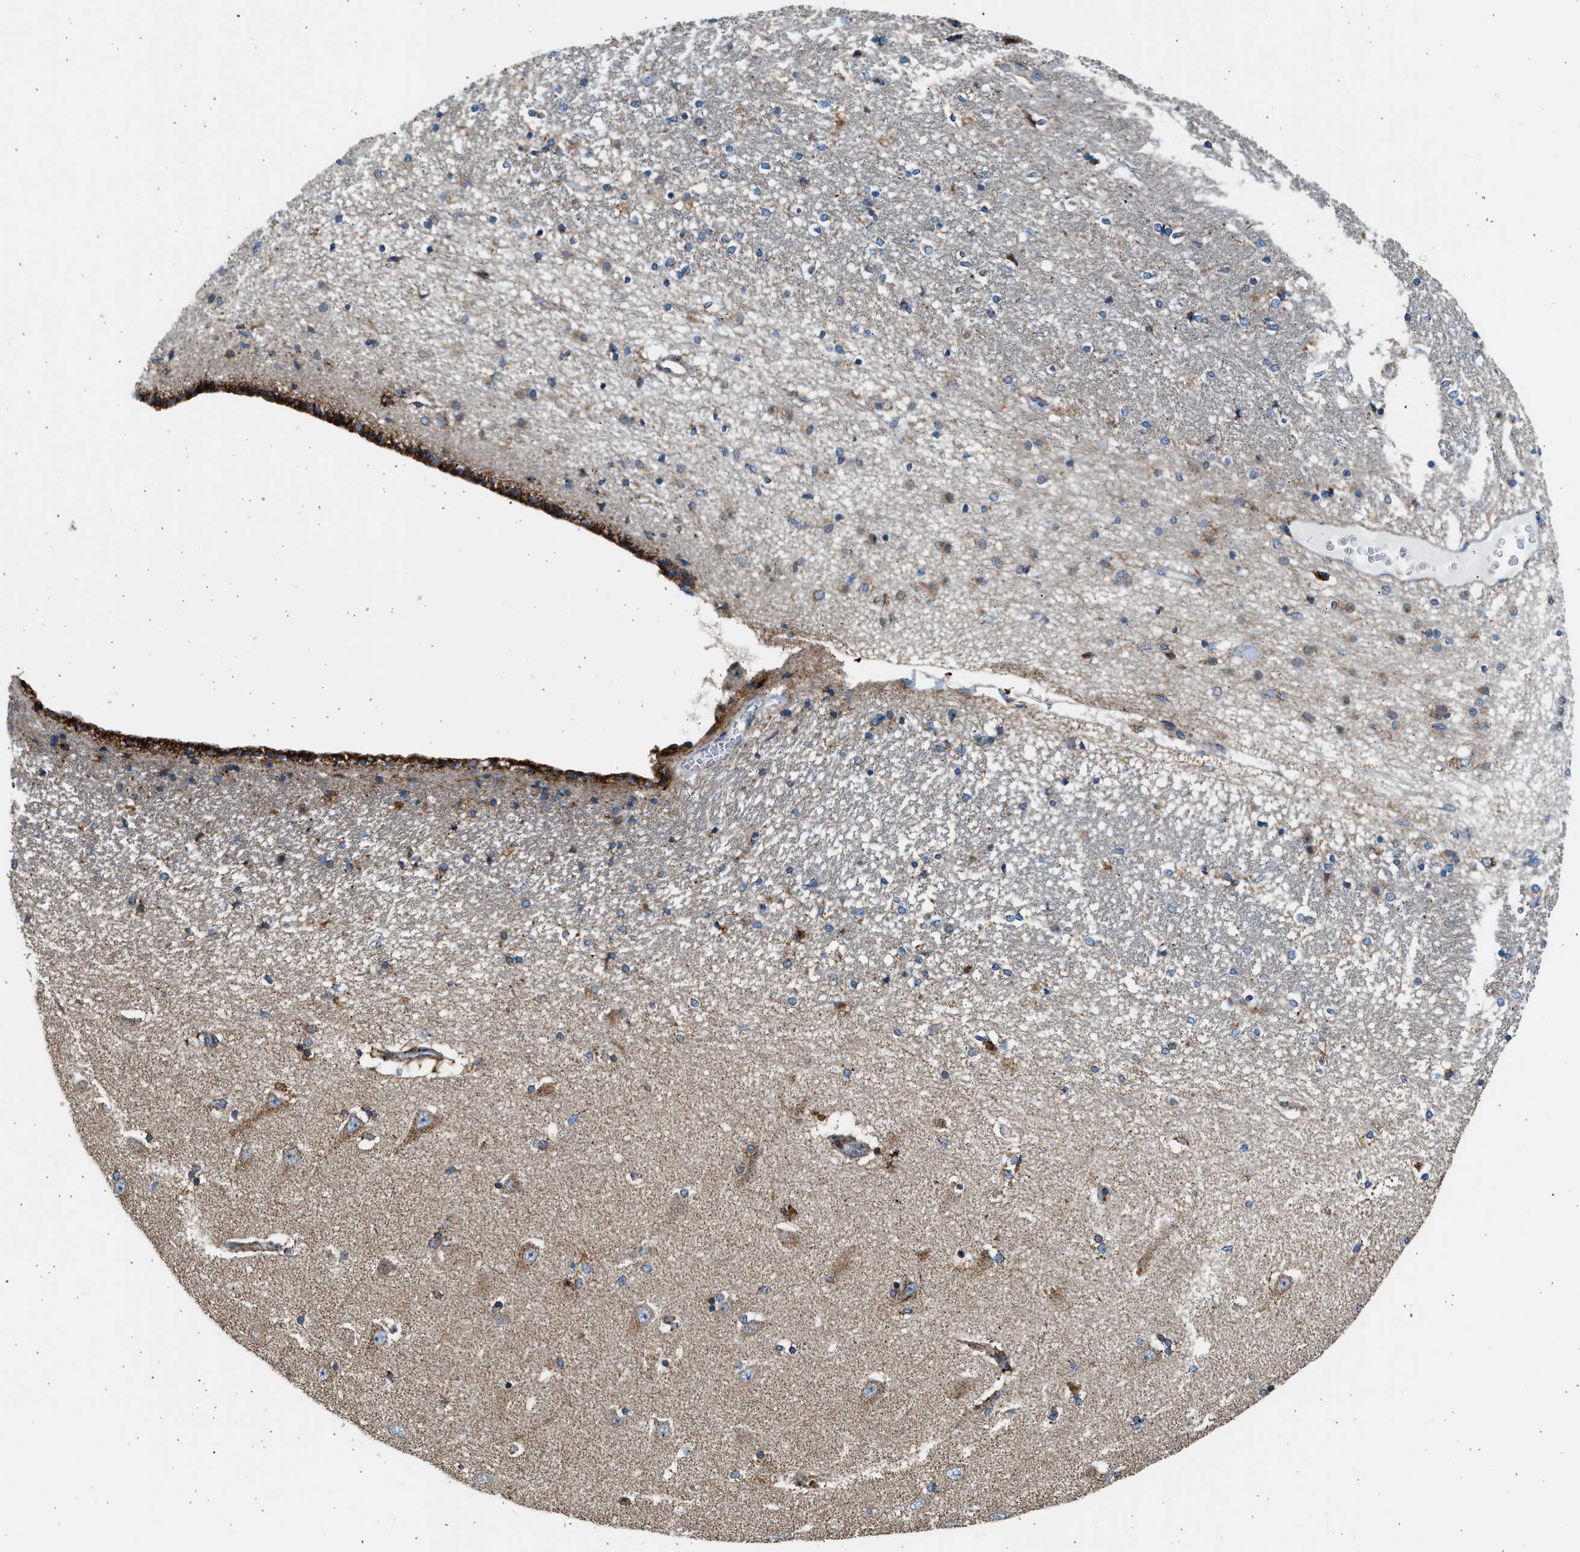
{"staining": {"intensity": "moderate", "quantity": "25%-75%", "location": "cytoplasmic/membranous,nuclear"}, "tissue": "hippocampus", "cell_type": "Glial cells", "image_type": "normal", "snomed": [{"axis": "morphology", "description": "Normal tissue, NOS"}, {"axis": "topography", "description": "Hippocampus"}], "caption": "This is an image of IHC staining of benign hippocampus, which shows moderate expression in the cytoplasmic/membranous,nuclear of glial cells.", "gene": "KCNMB3", "patient": {"sex": "female", "age": 54}}